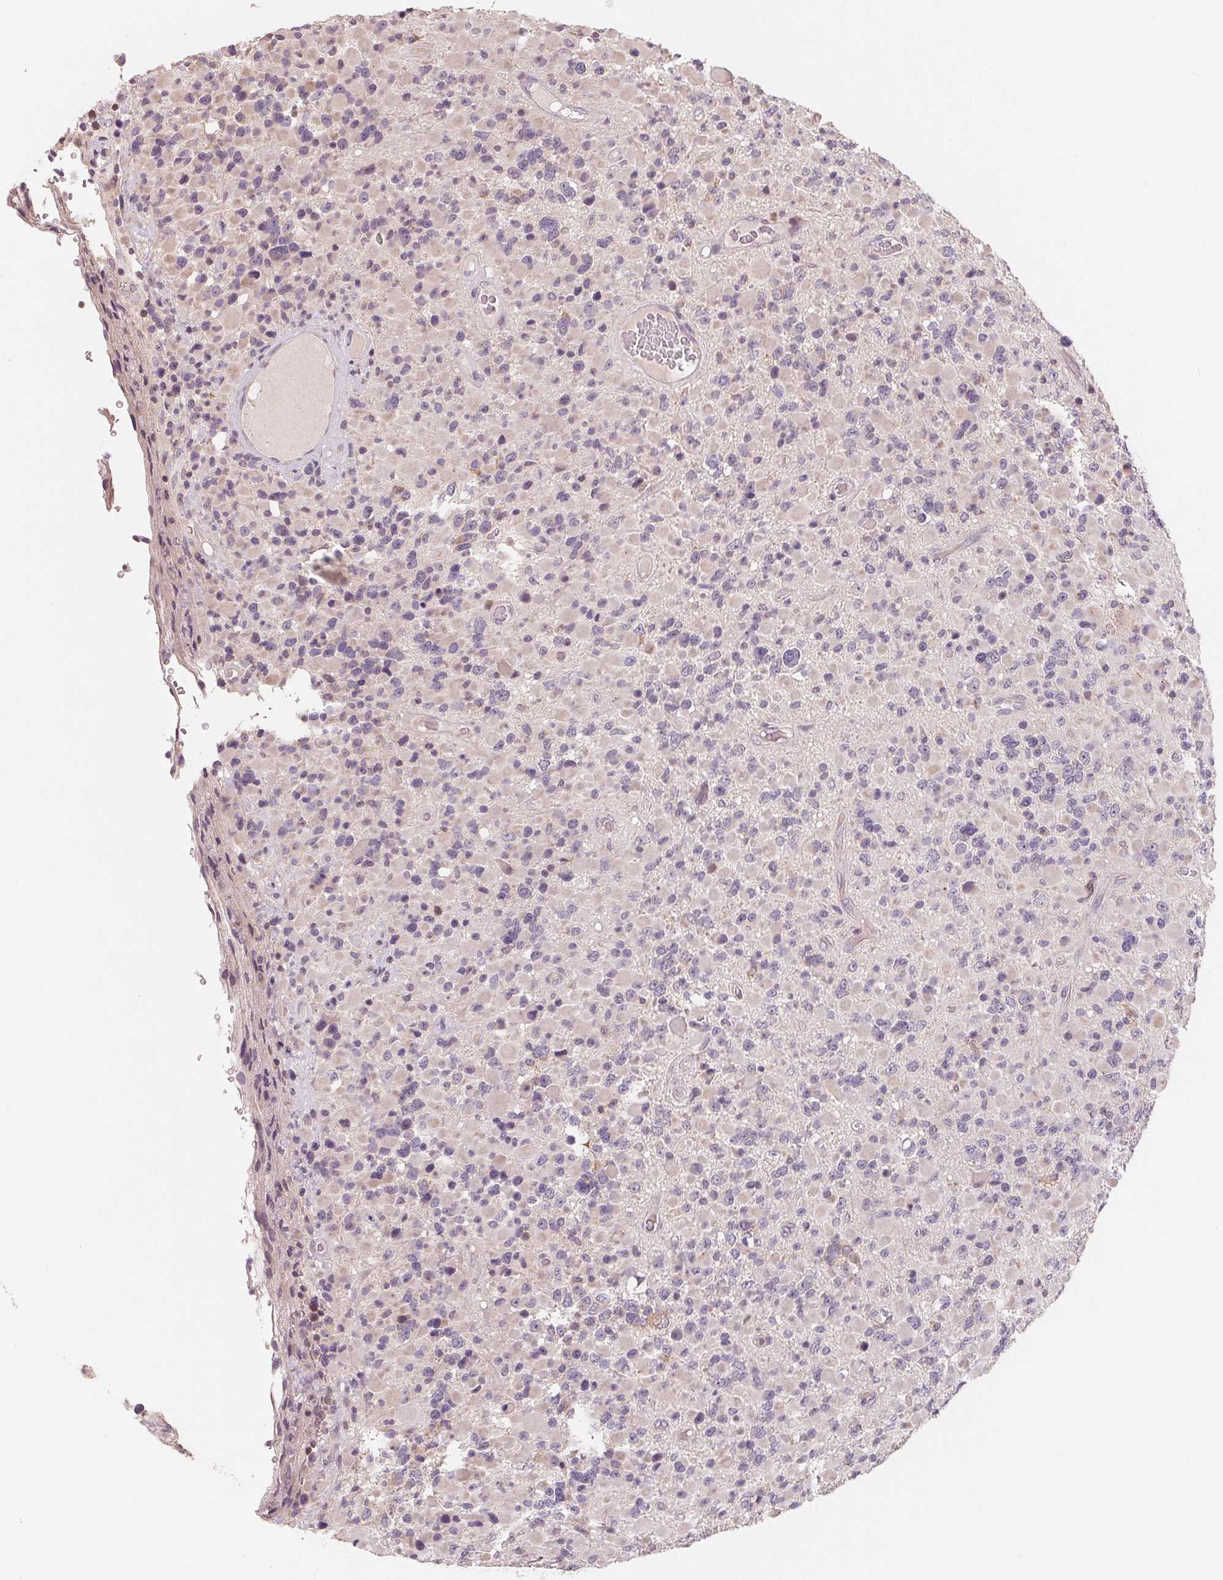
{"staining": {"intensity": "negative", "quantity": "none", "location": "none"}, "tissue": "glioma", "cell_type": "Tumor cells", "image_type": "cancer", "snomed": [{"axis": "morphology", "description": "Glioma, malignant, High grade"}, {"axis": "topography", "description": "Brain"}], "caption": "Immunohistochemistry histopathology image of glioma stained for a protein (brown), which exhibits no positivity in tumor cells. (DAB immunohistochemistry with hematoxylin counter stain).", "gene": "AQP8", "patient": {"sex": "female", "age": 40}}